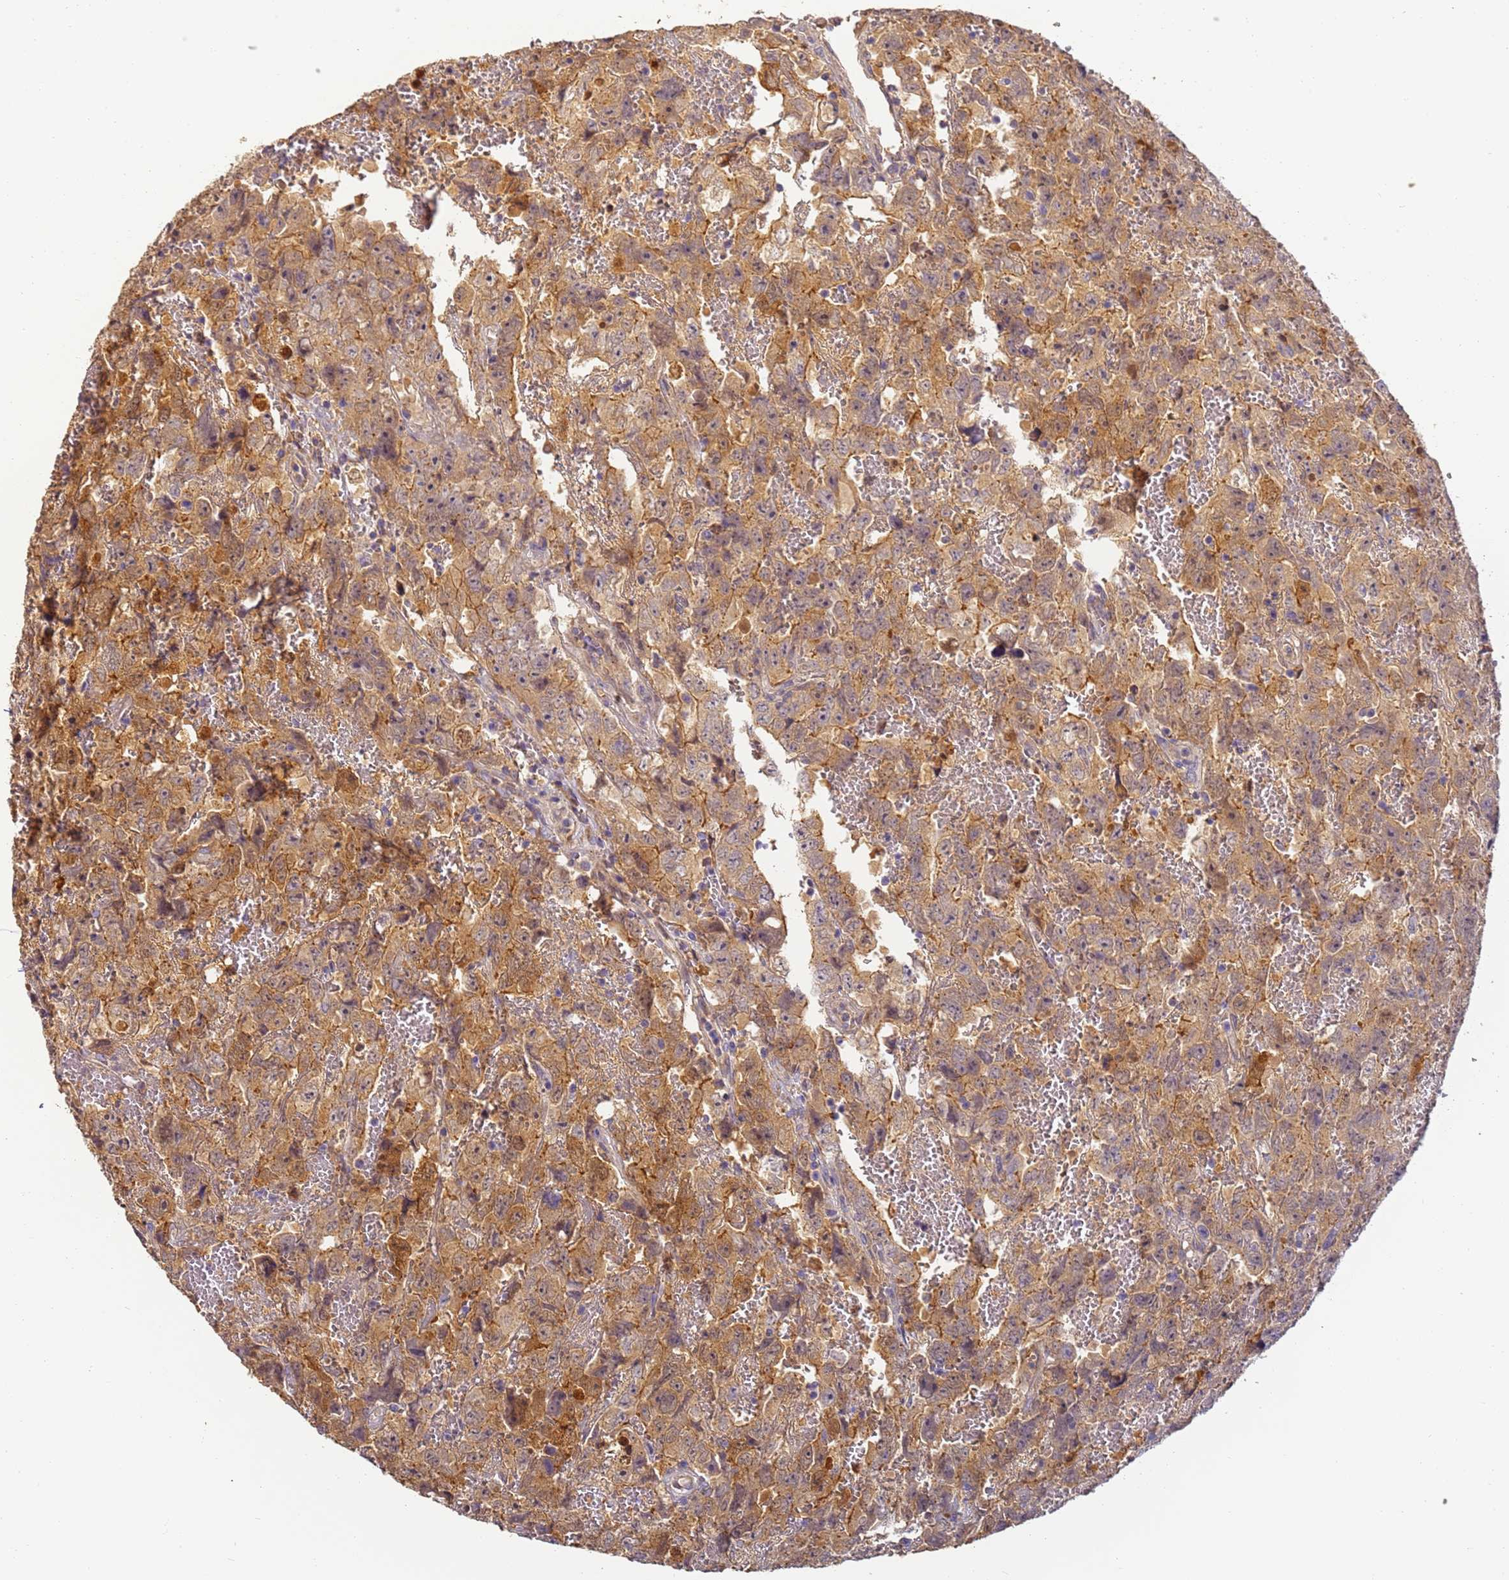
{"staining": {"intensity": "moderate", "quantity": "25%-75%", "location": "cytoplasmic/membranous"}, "tissue": "testis cancer", "cell_type": "Tumor cells", "image_type": "cancer", "snomed": [{"axis": "morphology", "description": "Carcinoma, Embryonal, NOS"}, {"axis": "topography", "description": "Testis"}], "caption": "Testis cancer (embryonal carcinoma) tissue demonstrates moderate cytoplasmic/membranous expression in about 25%-75% of tumor cells, visualized by immunohistochemistry. The staining was performed using DAB (3,3'-diaminobenzidine) to visualize the protein expression in brown, while the nuclei were stained in blue with hematoxylin (Magnification: 20x).", "gene": "TIGAR", "patient": {"sex": "male", "age": 45}}